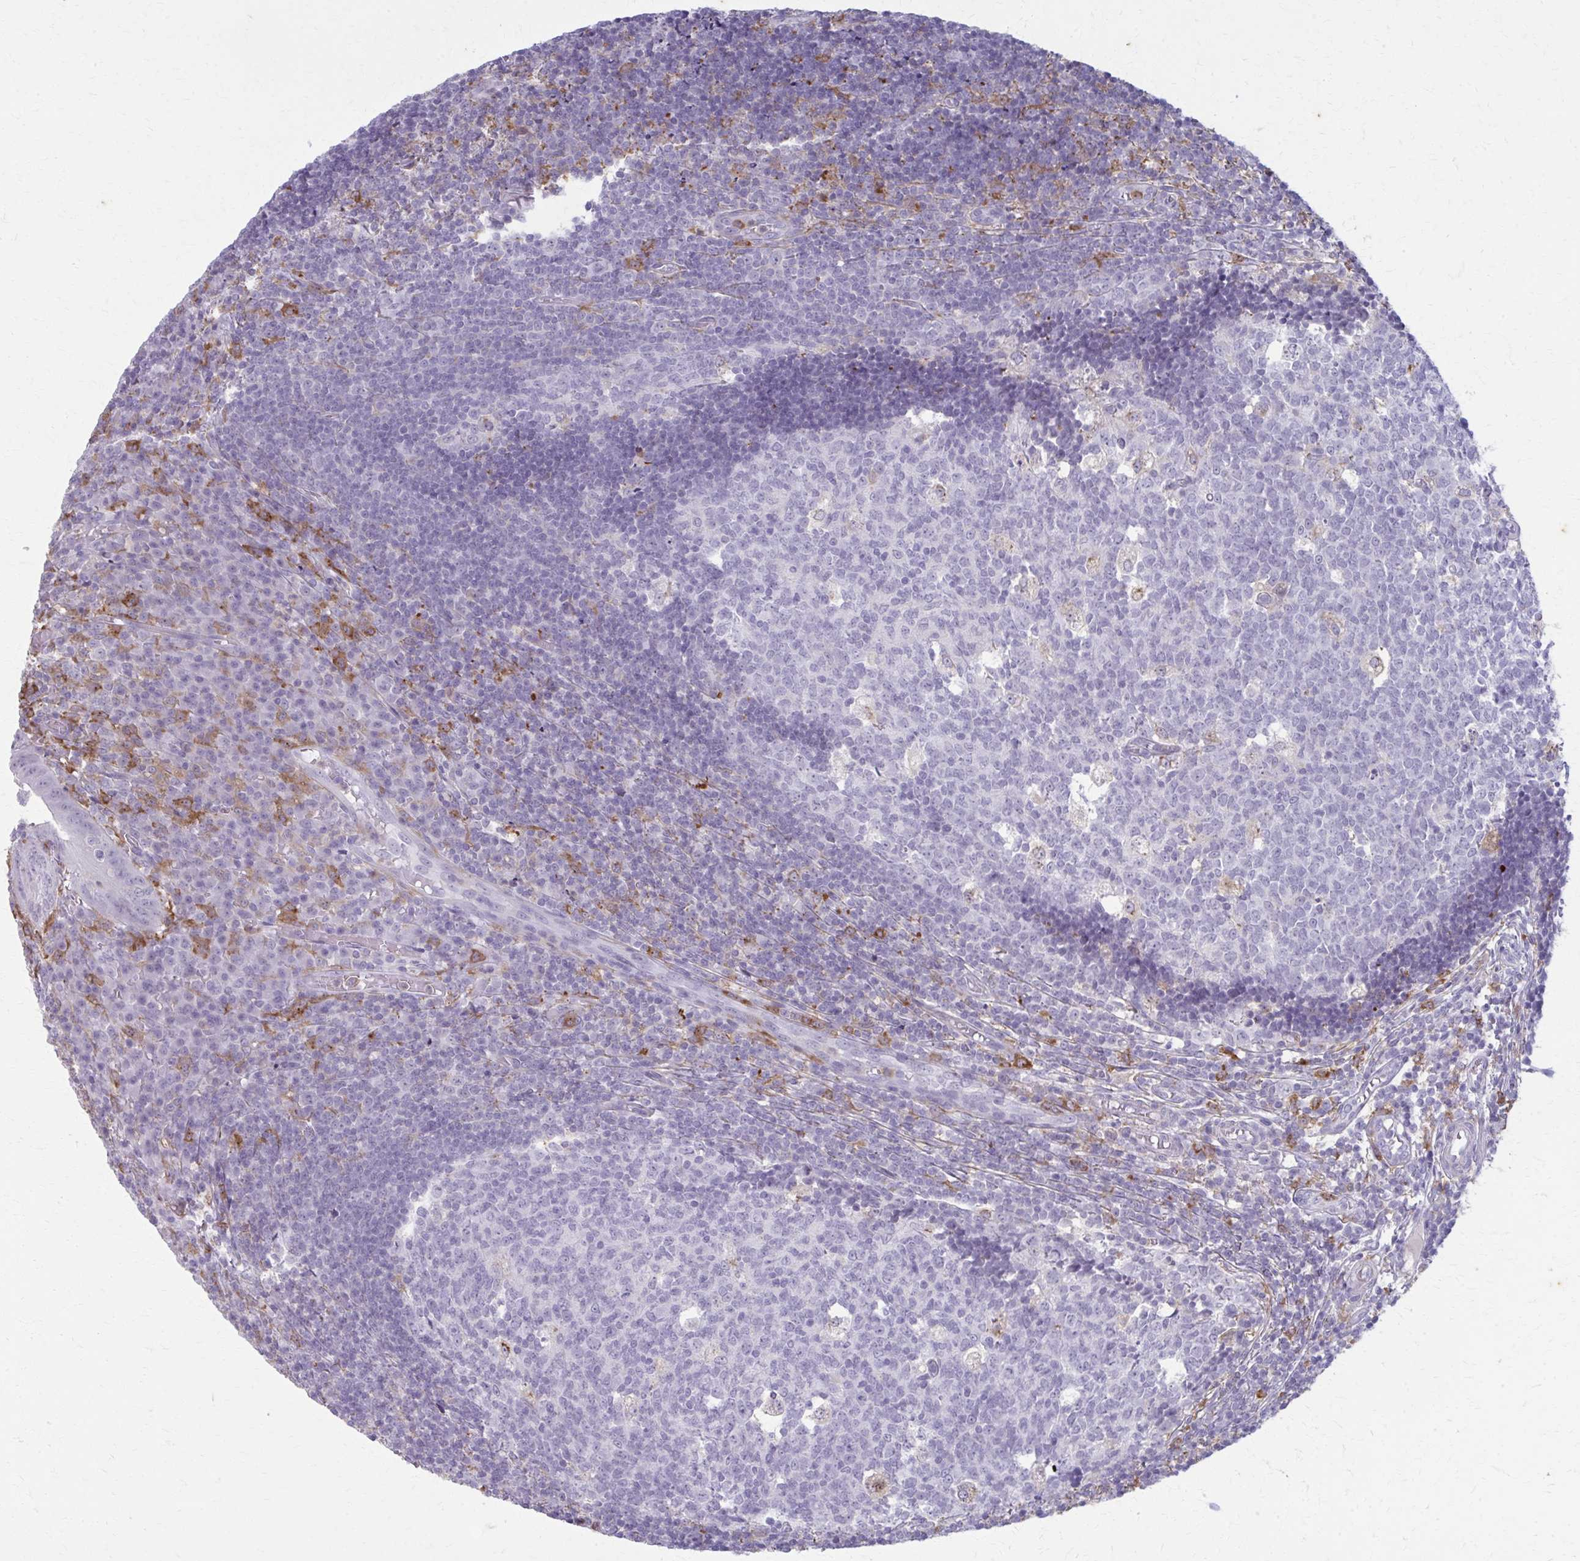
{"staining": {"intensity": "negative", "quantity": "none", "location": "none"}, "tissue": "appendix", "cell_type": "Glandular cells", "image_type": "normal", "snomed": [{"axis": "morphology", "description": "Normal tissue, NOS"}, {"axis": "topography", "description": "Appendix"}], "caption": "Glandular cells show no significant protein positivity in unremarkable appendix. Brightfield microscopy of IHC stained with DAB (brown) and hematoxylin (blue), captured at high magnification.", "gene": "CARD9", "patient": {"sex": "male", "age": 18}}